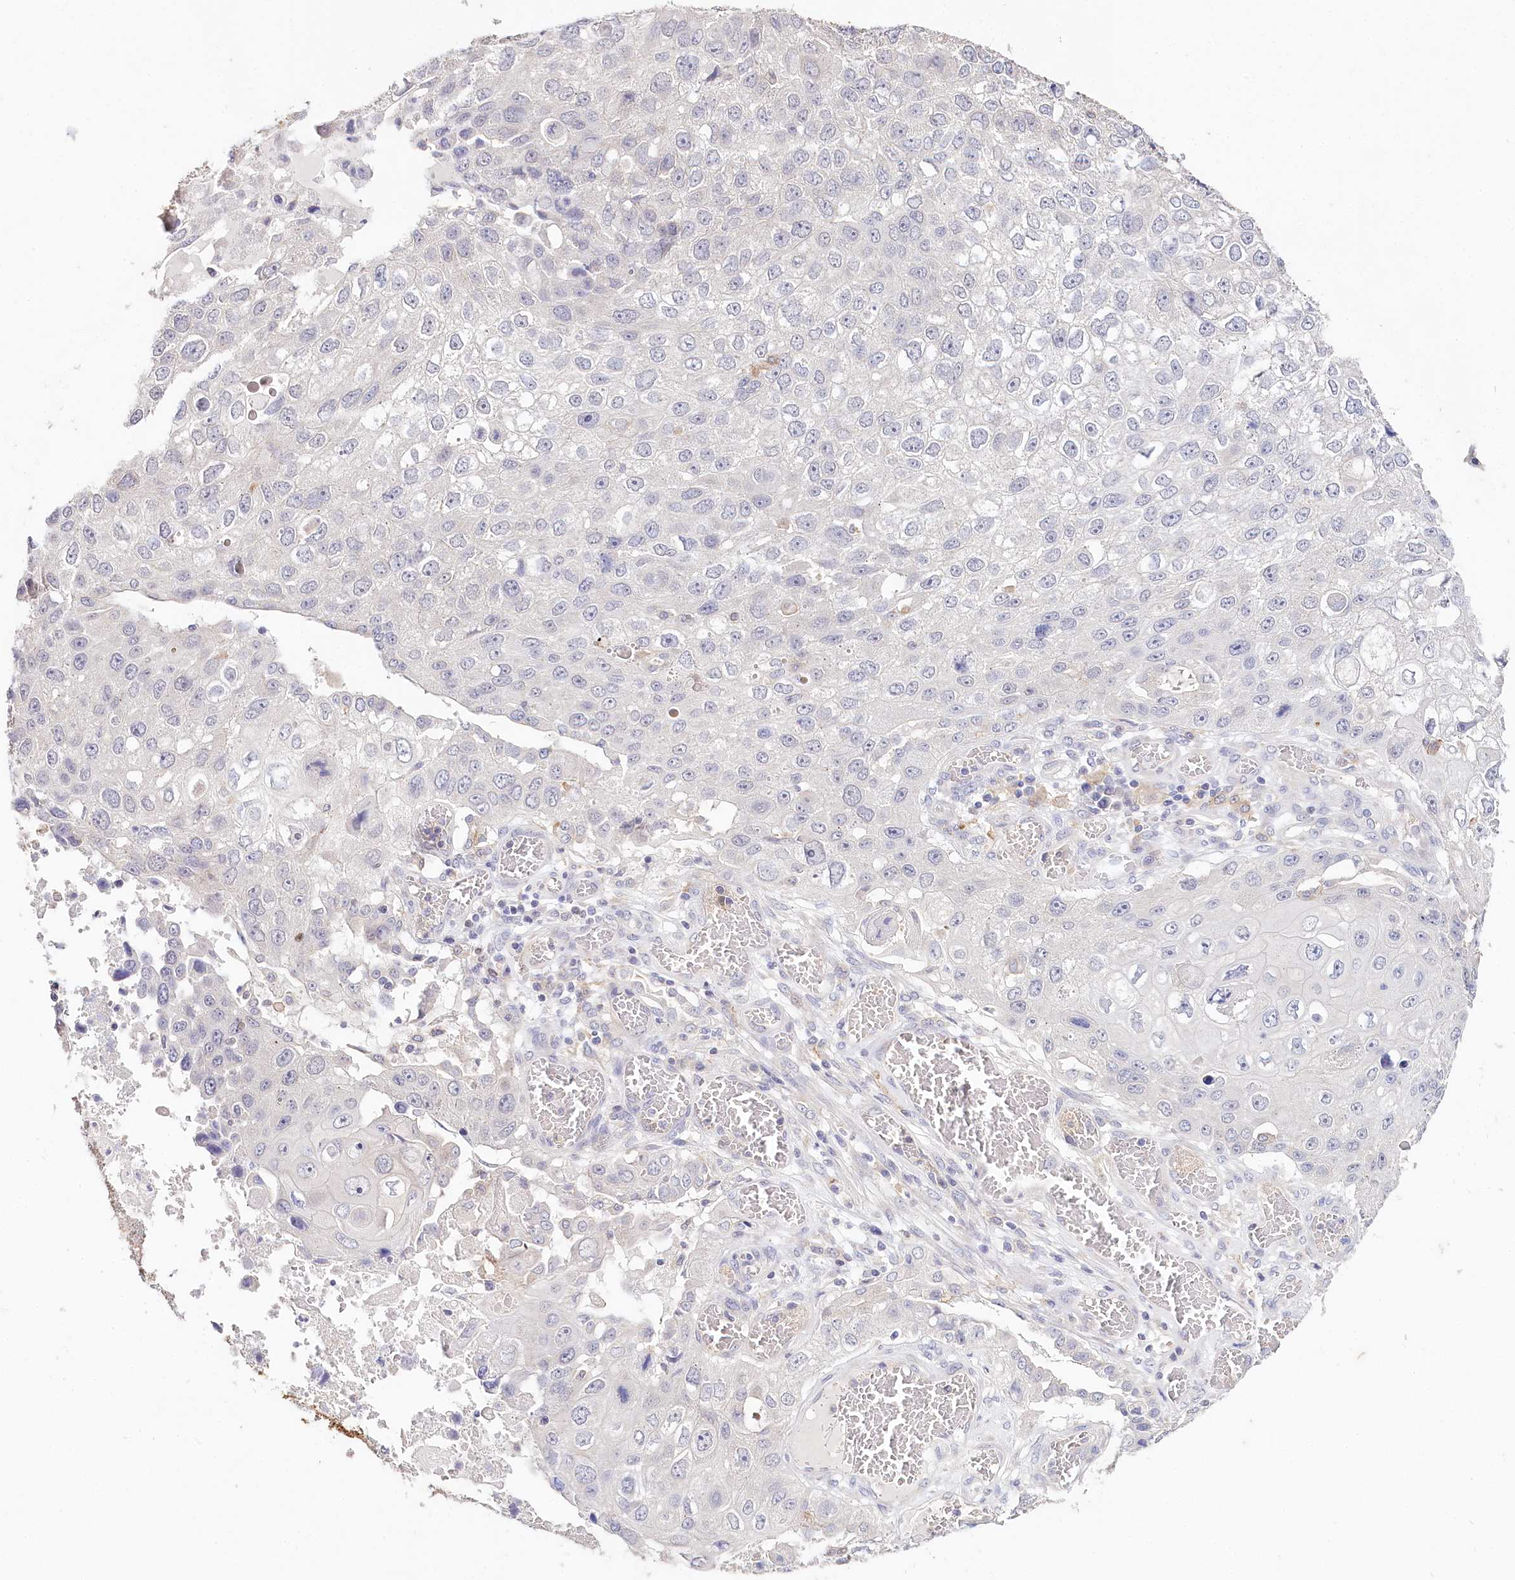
{"staining": {"intensity": "negative", "quantity": "none", "location": "none"}, "tissue": "lung cancer", "cell_type": "Tumor cells", "image_type": "cancer", "snomed": [{"axis": "morphology", "description": "Squamous cell carcinoma, NOS"}, {"axis": "topography", "description": "Lung"}], "caption": "IHC of human lung cancer (squamous cell carcinoma) shows no expression in tumor cells.", "gene": "DAPK1", "patient": {"sex": "male", "age": 61}}